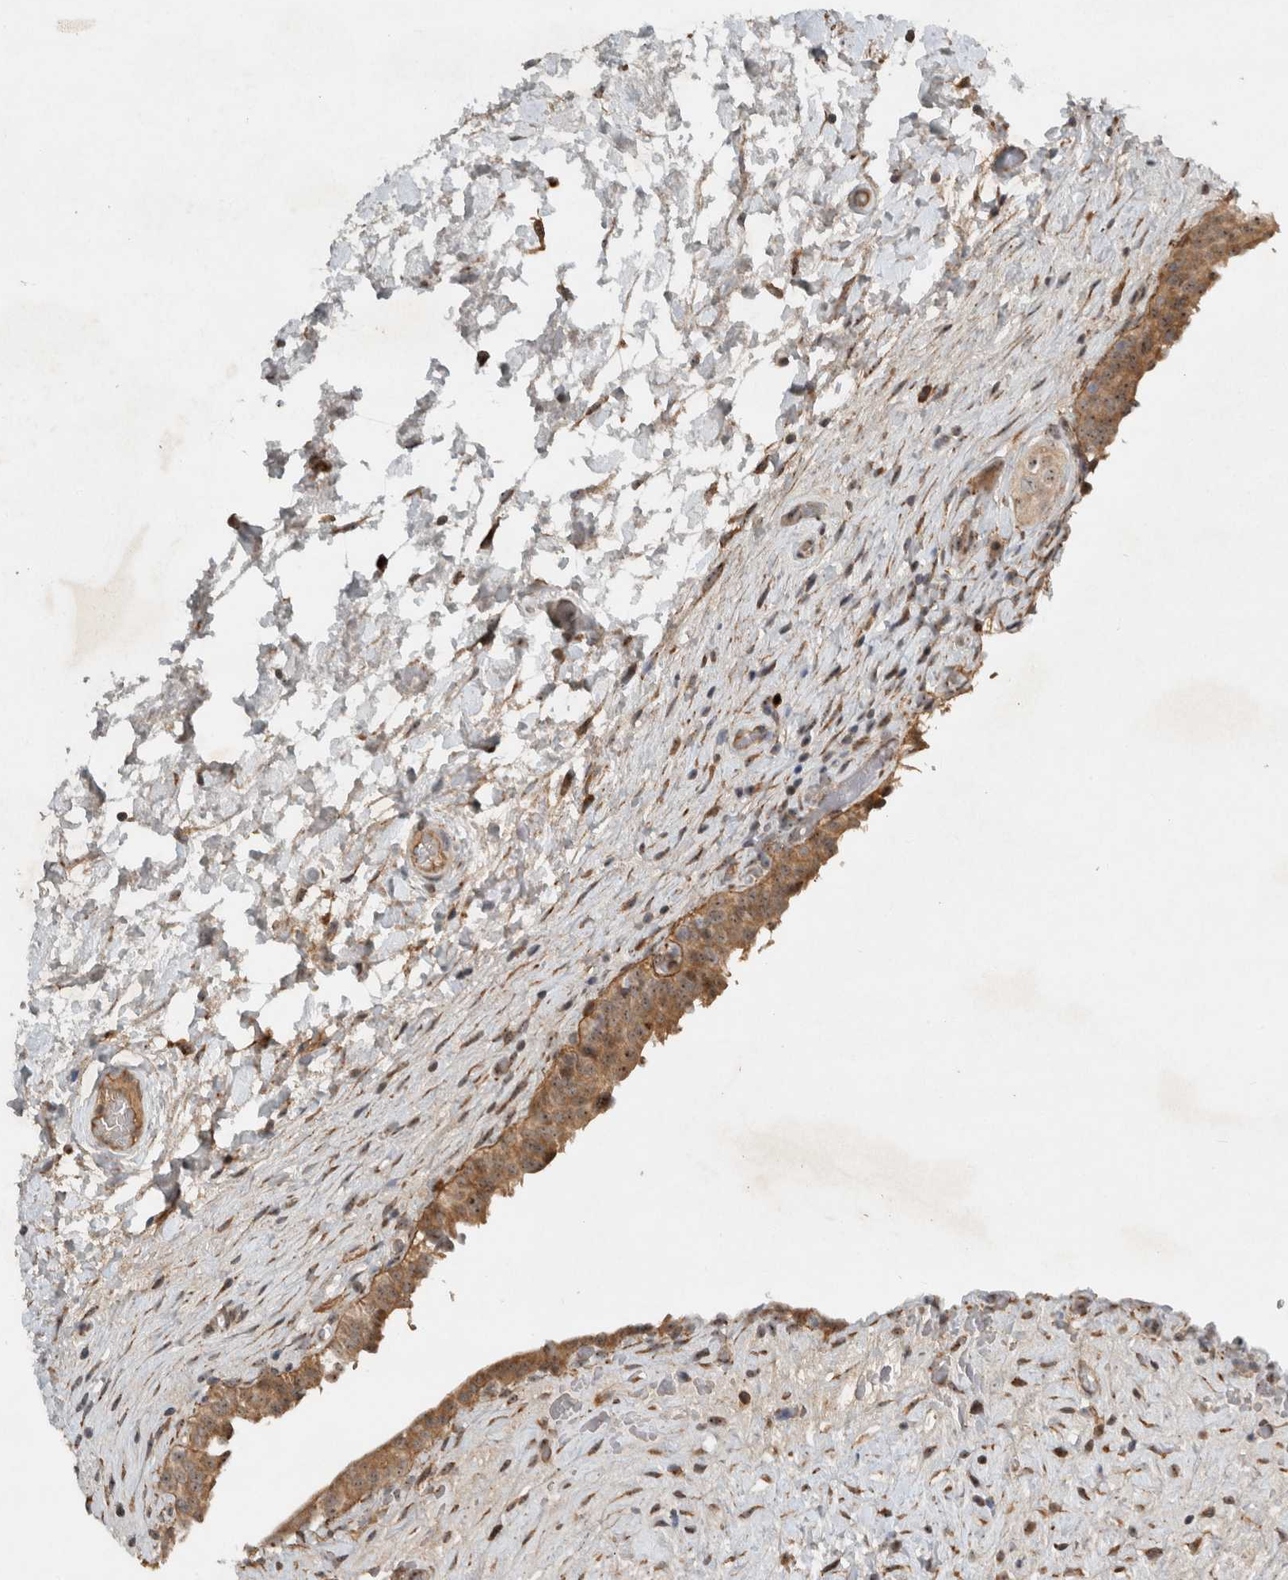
{"staining": {"intensity": "moderate", "quantity": ">75%", "location": "cytoplasmic/membranous,nuclear"}, "tissue": "urinary bladder", "cell_type": "Urothelial cells", "image_type": "normal", "snomed": [{"axis": "morphology", "description": "Normal tissue, NOS"}, {"axis": "topography", "description": "Urinary bladder"}], "caption": "IHC micrograph of benign urinary bladder: urinary bladder stained using immunohistochemistry (IHC) displays medium levels of moderate protein expression localized specifically in the cytoplasmic/membranous,nuclear of urothelial cells, appearing as a cytoplasmic/membranous,nuclear brown color.", "gene": "GPR137B", "patient": {"sex": "male", "age": 74}}